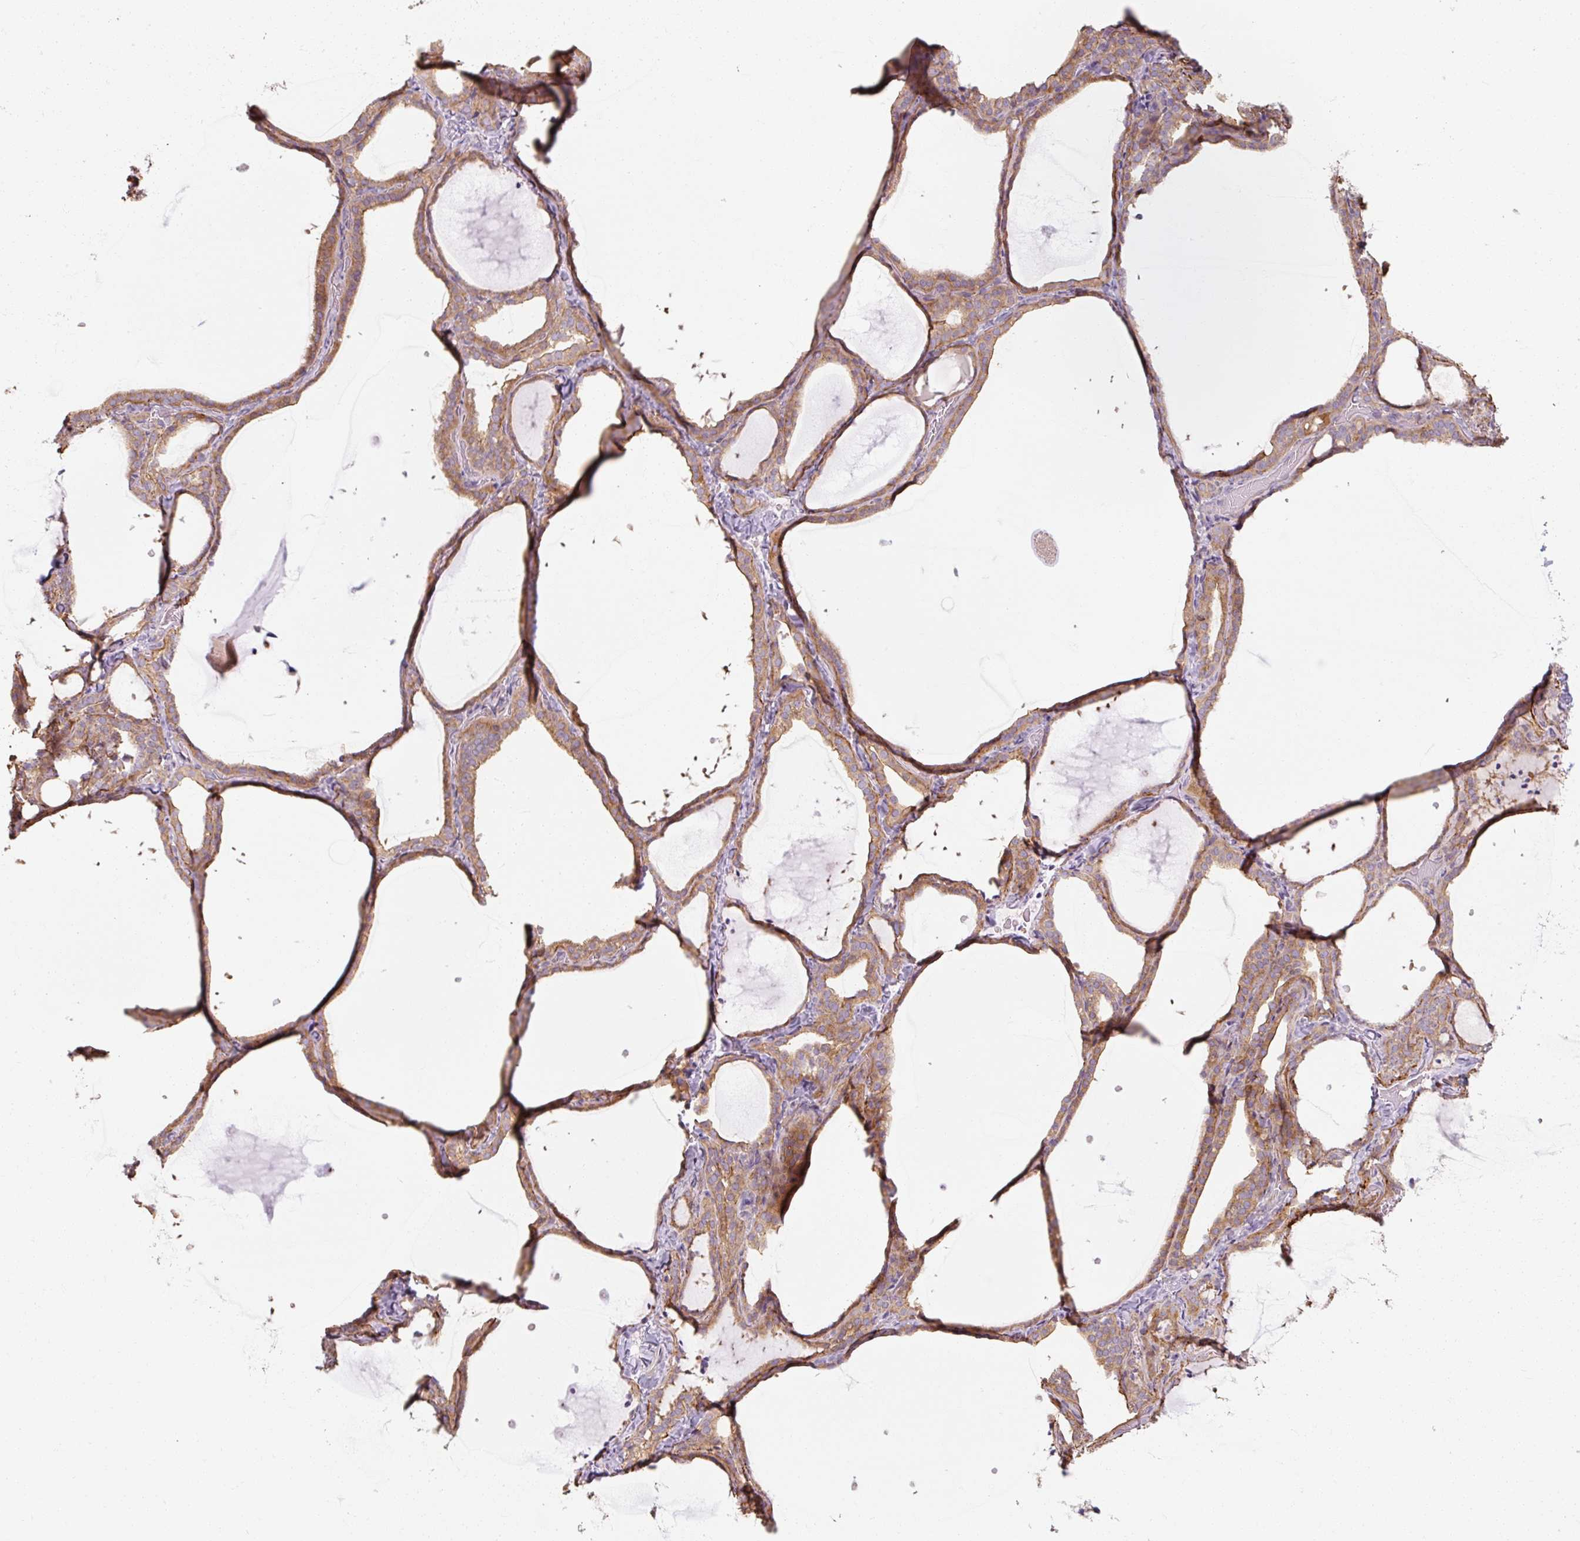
{"staining": {"intensity": "moderate", "quantity": ">75%", "location": "cytoplasmic/membranous"}, "tissue": "thyroid gland", "cell_type": "Glandular cells", "image_type": "normal", "snomed": [{"axis": "morphology", "description": "Normal tissue, NOS"}, {"axis": "topography", "description": "Thyroid gland"}], "caption": "A brown stain shows moderate cytoplasmic/membranous expression of a protein in glandular cells of normal thyroid gland. (IHC, brightfield microscopy, high magnification).", "gene": "RB1CC1", "patient": {"sex": "female", "age": 22}}